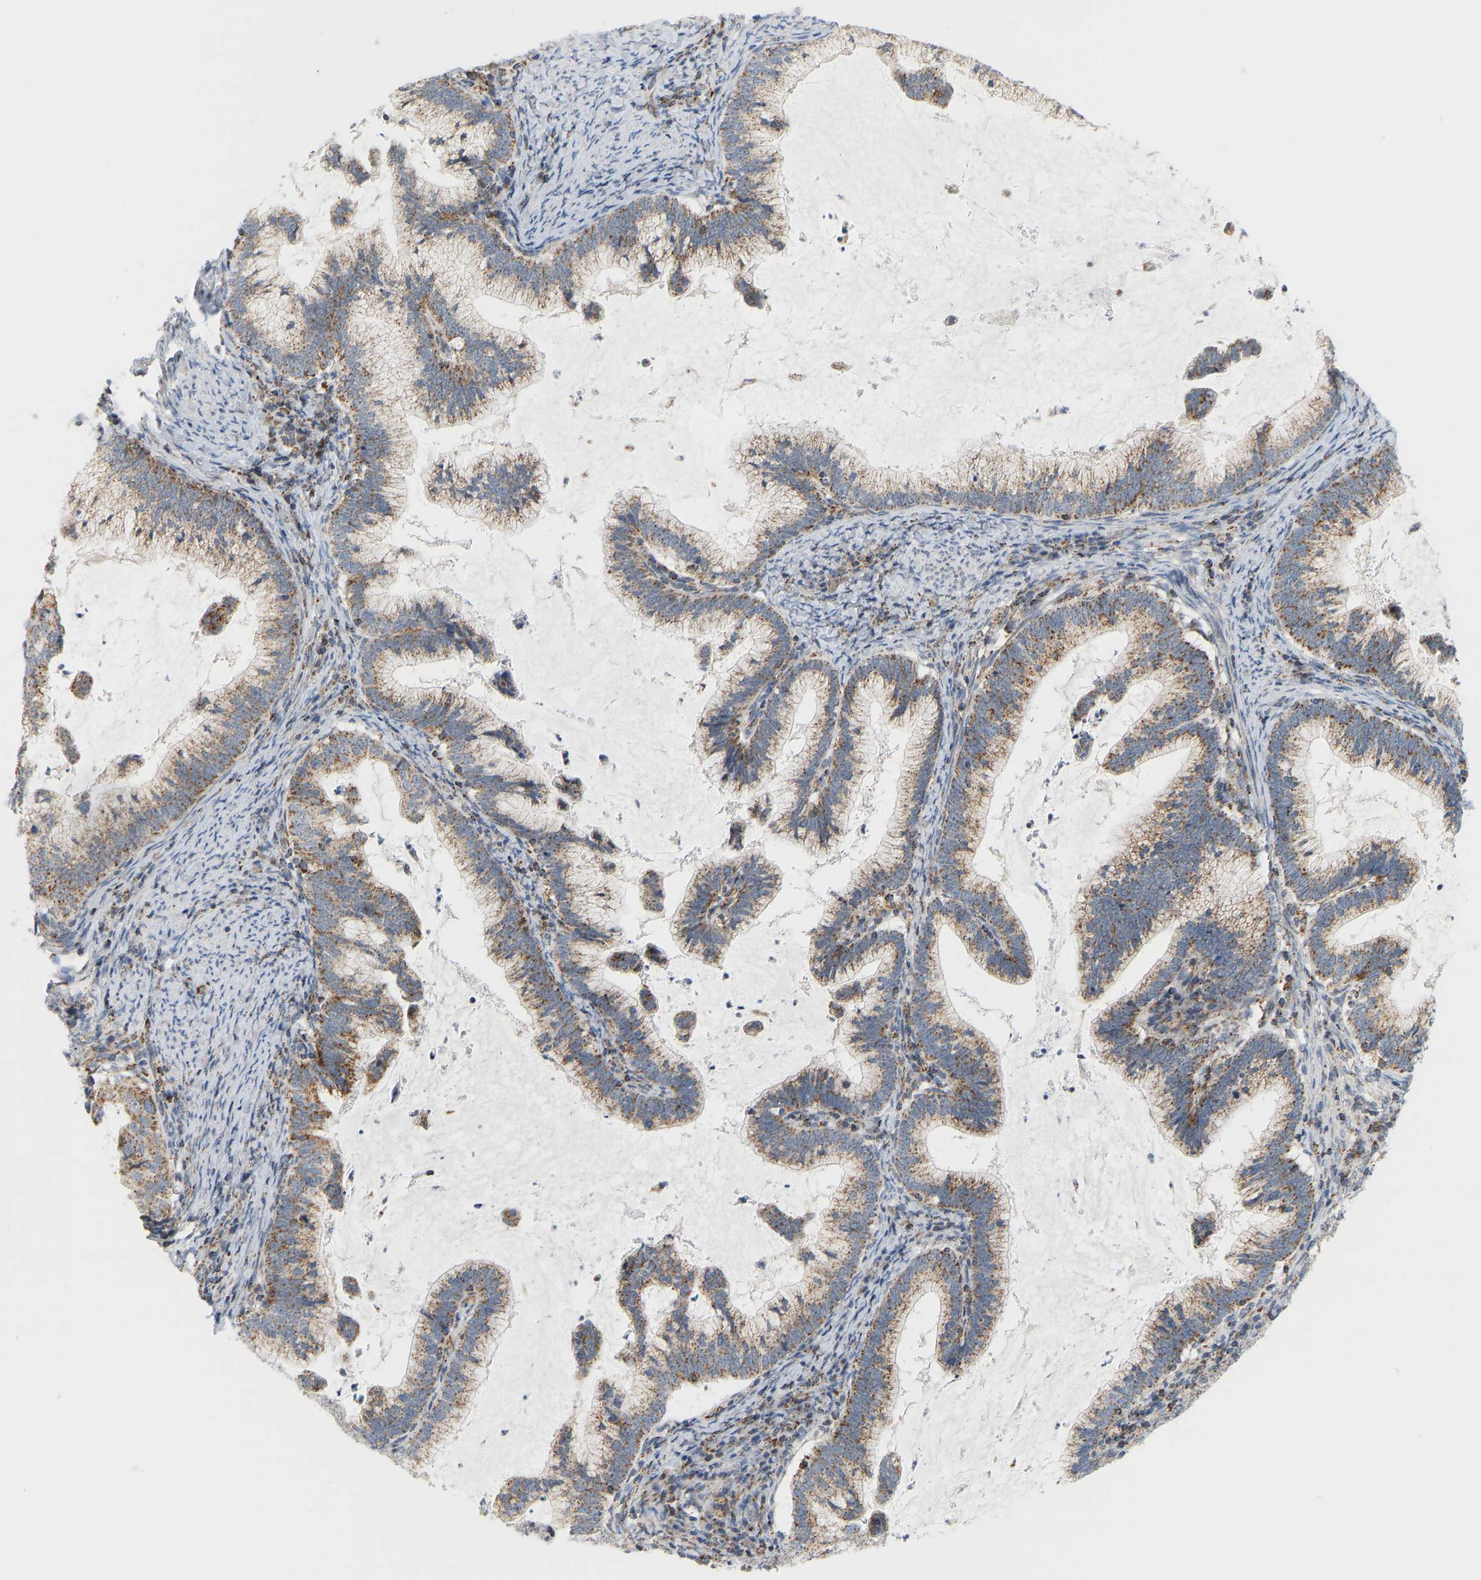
{"staining": {"intensity": "moderate", "quantity": ">75%", "location": "cytoplasmic/membranous"}, "tissue": "cervical cancer", "cell_type": "Tumor cells", "image_type": "cancer", "snomed": [{"axis": "morphology", "description": "Adenocarcinoma, NOS"}, {"axis": "topography", "description": "Cervix"}], "caption": "Tumor cells exhibit medium levels of moderate cytoplasmic/membranous positivity in approximately >75% of cells in human cervical adenocarcinoma.", "gene": "GPSM2", "patient": {"sex": "female", "age": 36}}